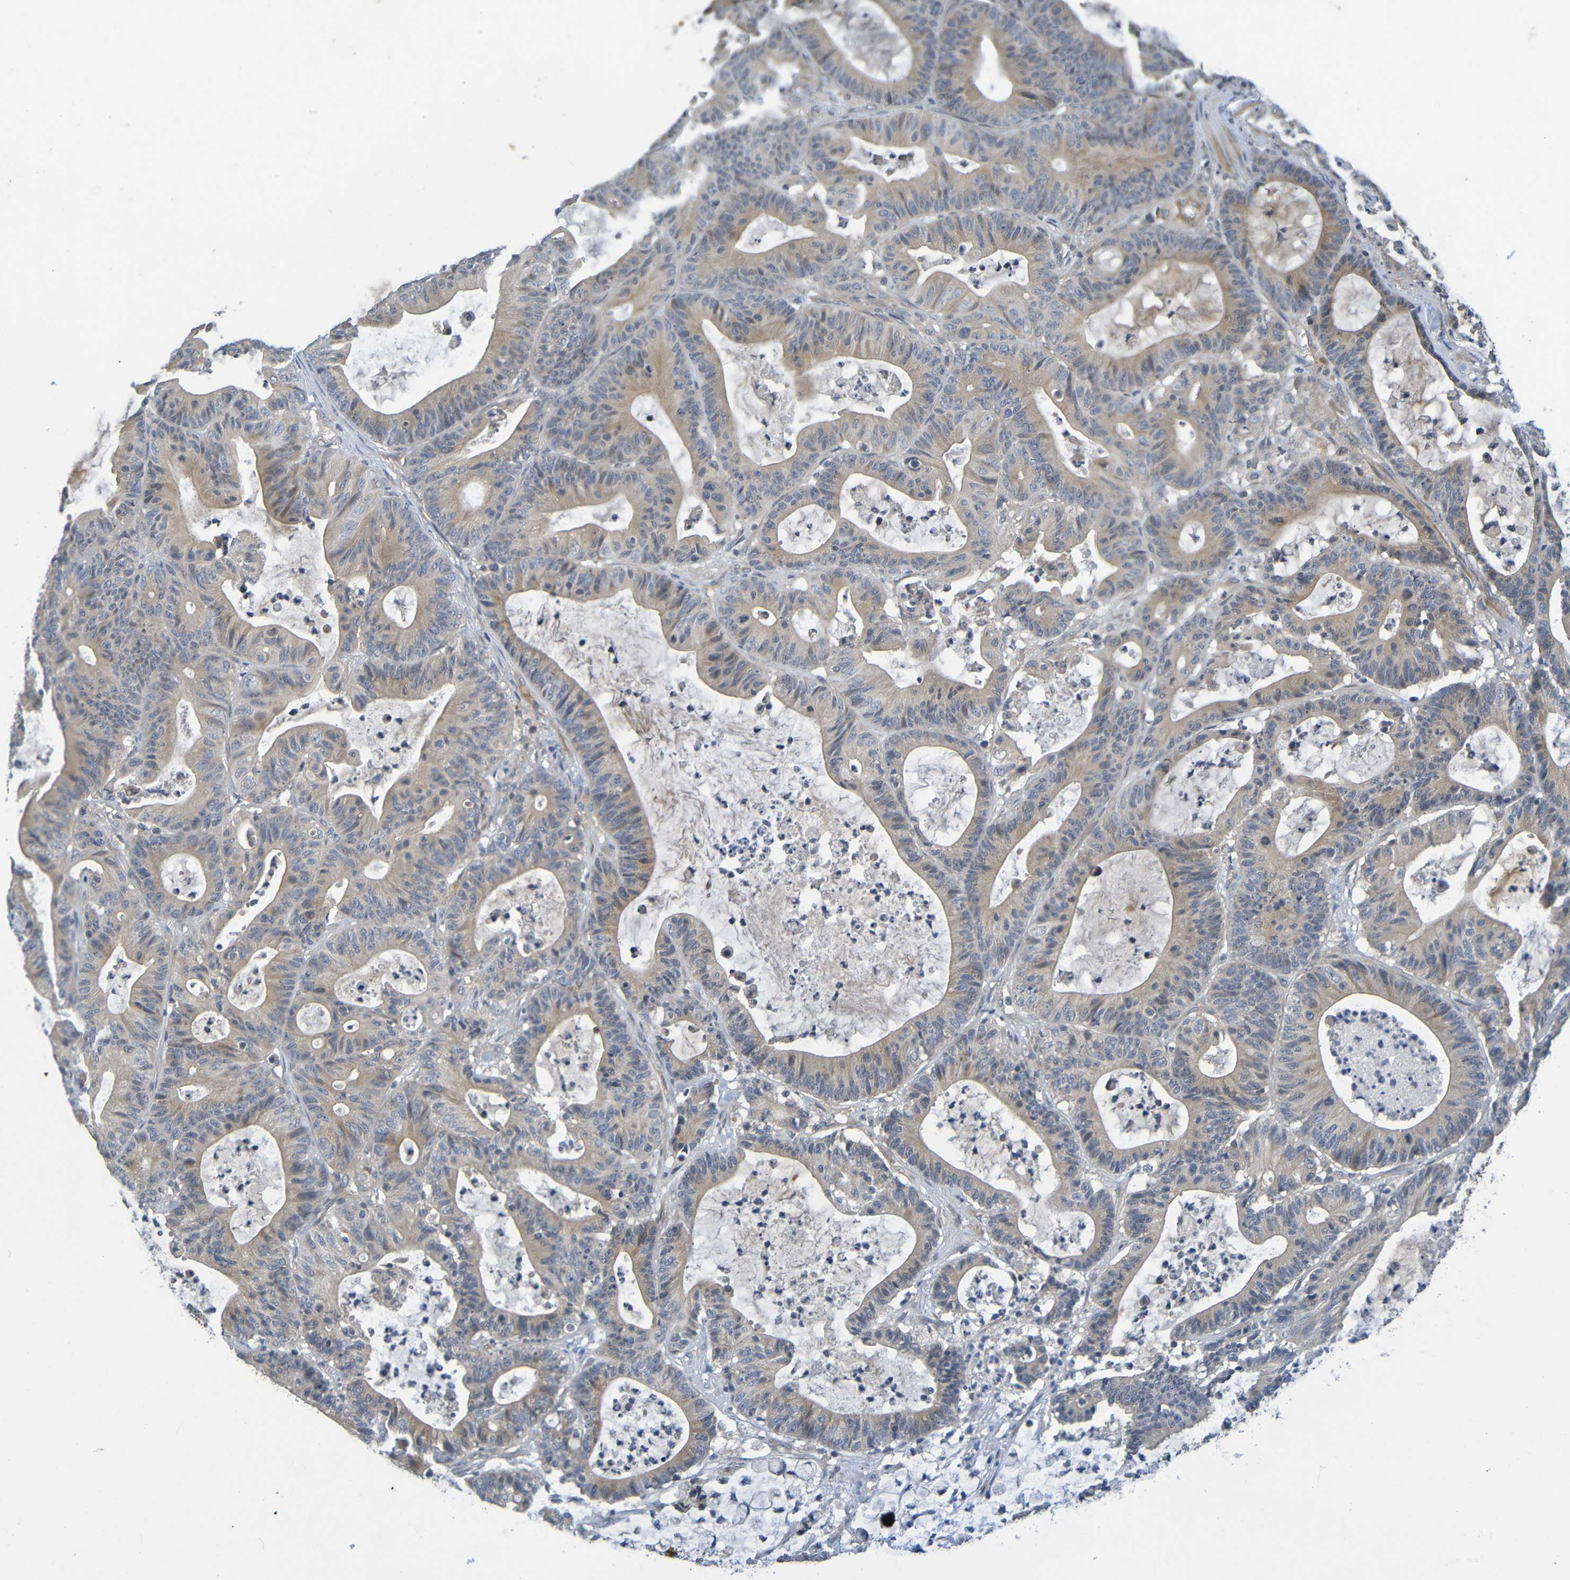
{"staining": {"intensity": "weak", "quantity": ">75%", "location": "cytoplasmic/membranous"}, "tissue": "colorectal cancer", "cell_type": "Tumor cells", "image_type": "cancer", "snomed": [{"axis": "morphology", "description": "Adenocarcinoma, NOS"}, {"axis": "topography", "description": "Colon"}], "caption": "Protein expression analysis of colorectal adenocarcinoma demonstrates weak cytoplasmic/membranous positivity in approximately >75% of tumor cells.", "gene": "CYP4F2", "patient": {"sex": "female", "age": 84}}